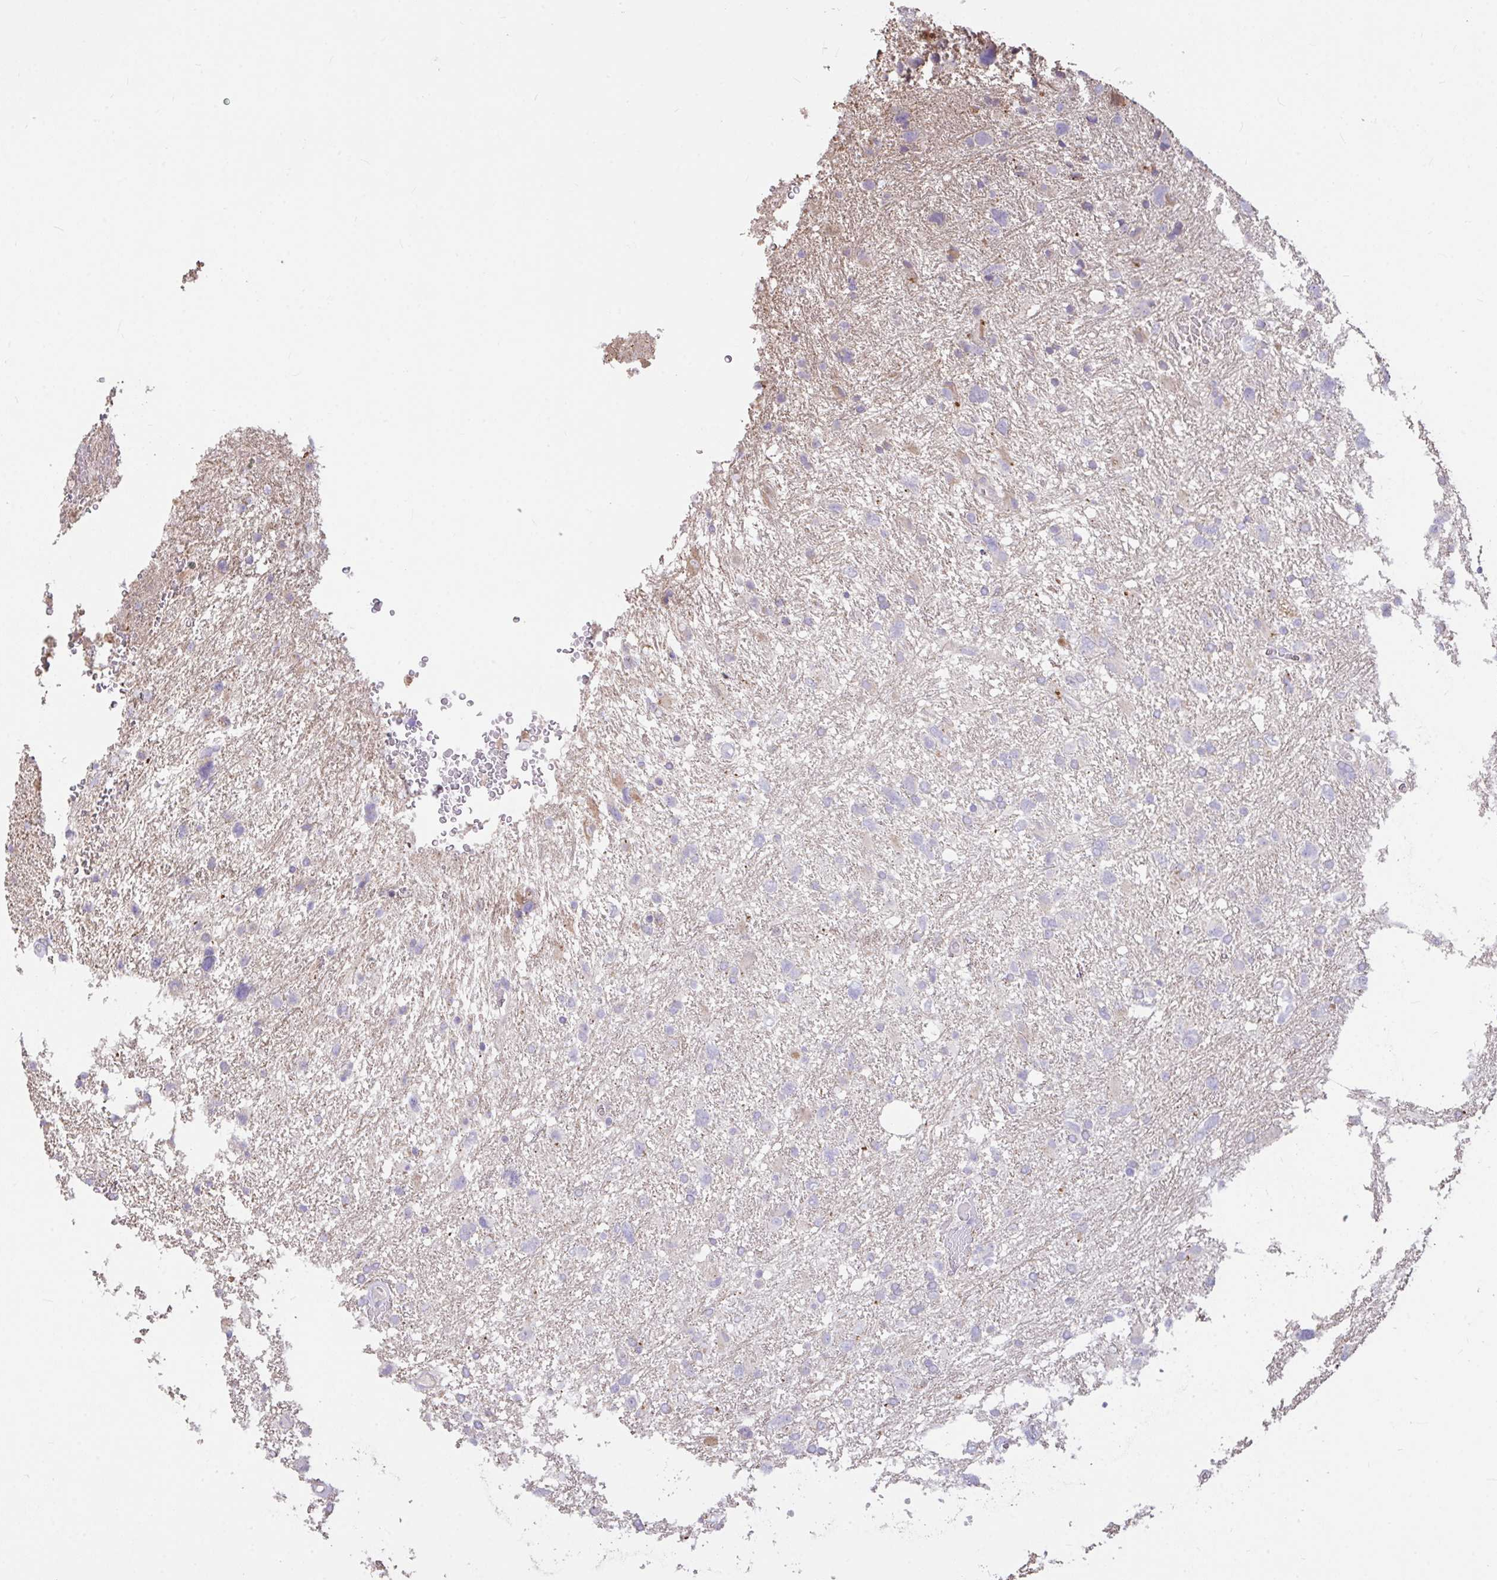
{"staining": {"intensity": "negative", "quantity": "none", "location": "none"}, "tissue": "glioma", "cell_type": "Tumor cells", "image_type": "cancer", "snomed": [{"axis": "morphology", "description": "Glioma, malignant, High grade"}, {"axis": "topography", "description": "Brain"}], "caption": "There is no significant staining in tumor cells of malignant glioma (high-grade).", "gene": "FCER1A", "patient": {"sex": "male", "age": 61}}